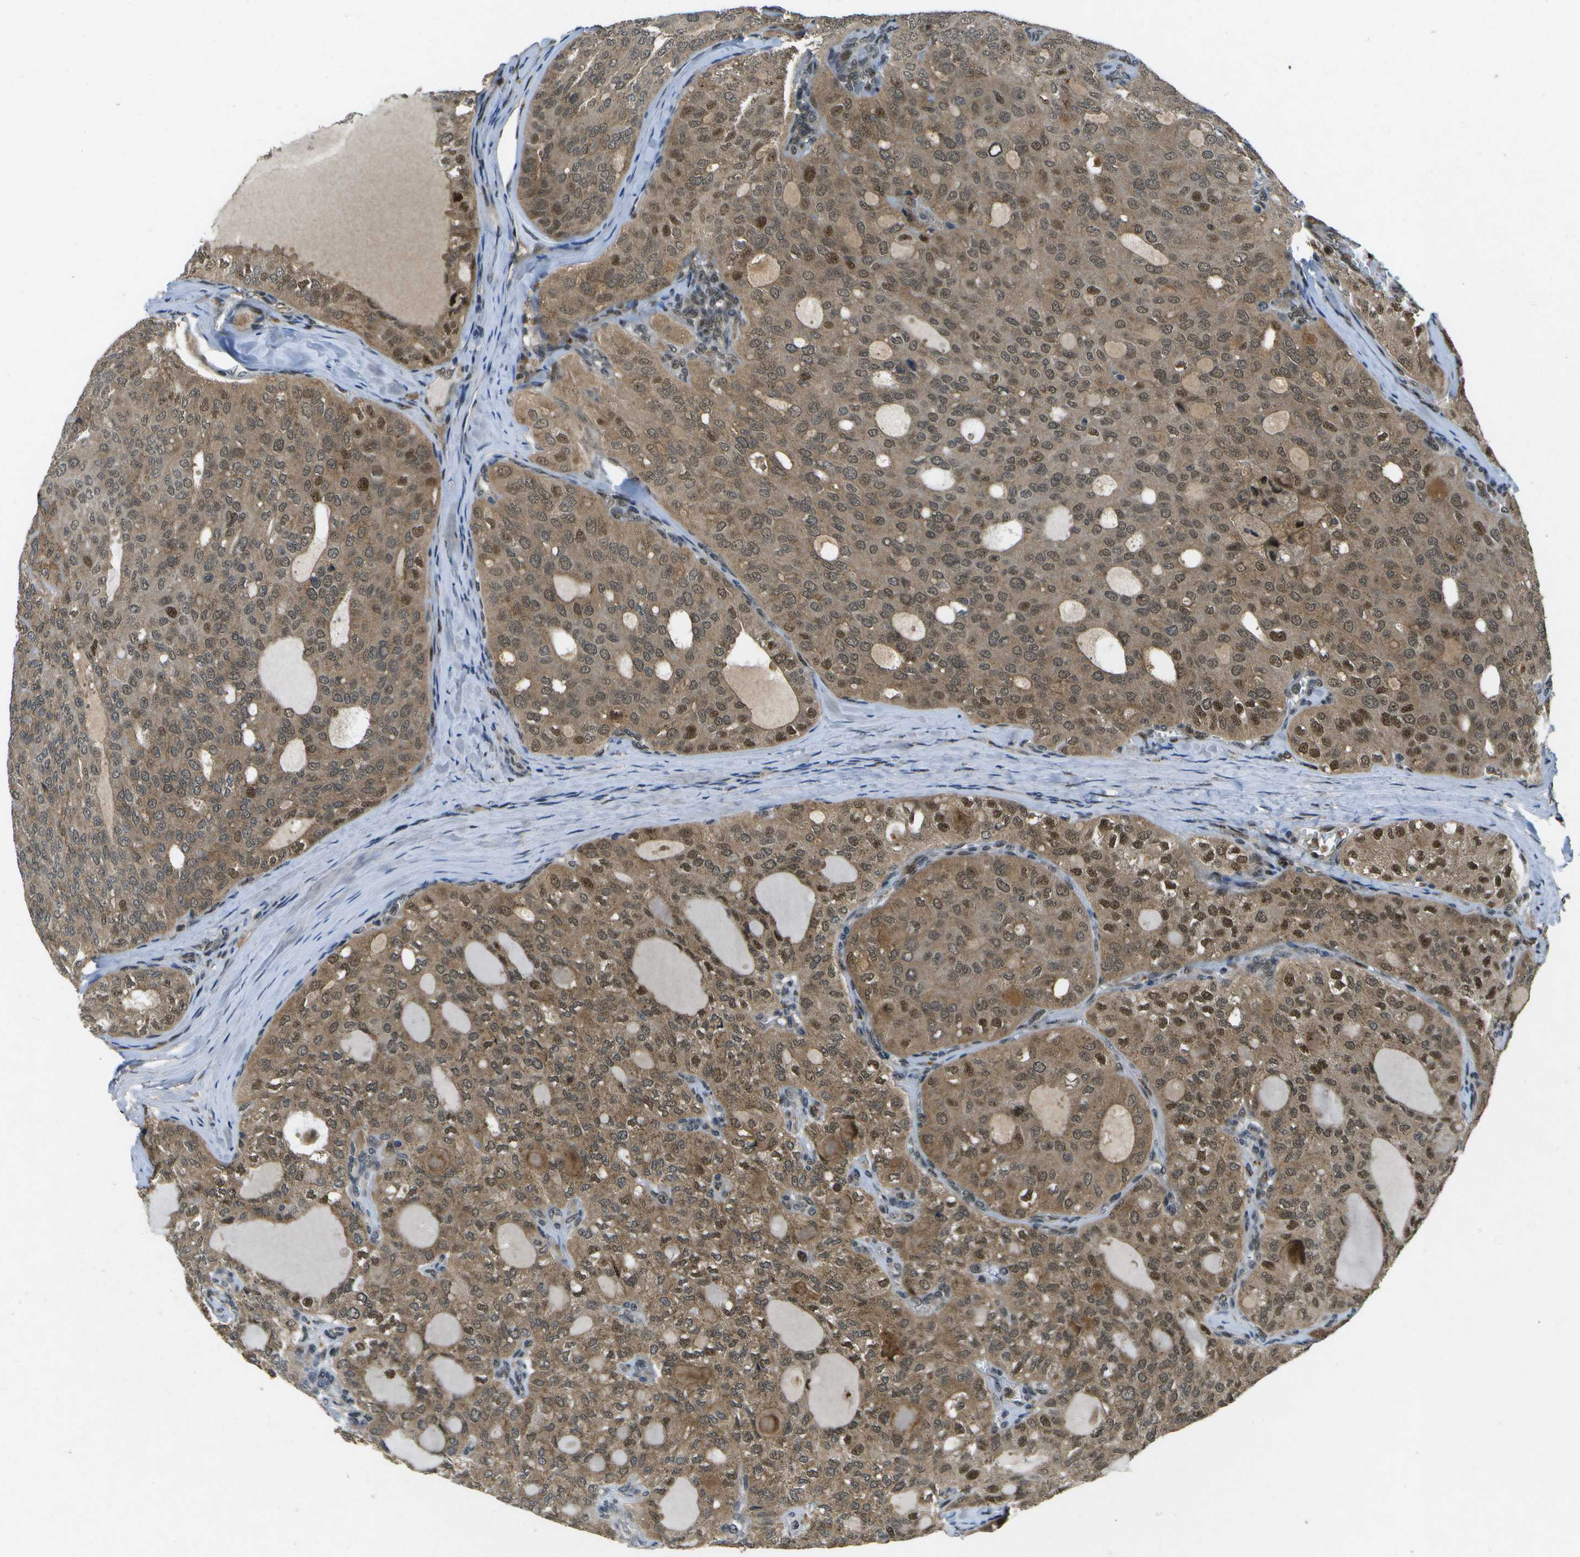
{"staining": {"intensity": "moderate", "quantity": ">75%", "location": "cytoplasmic/membranous,nuclear"}, "tissue": "thyroid cancer", "cell_type": "Tumor cells", "image_type": "cancer", "snomed": [{"axis": "morphology", "description": "Follicular adenoma carcinoma, NOS"}, {"axis": "topography", "description": "Thyroid gland"}], "caption": "This micrograph shows thyroid cancer stained with immunohistochemistry (IHC) to label a protein in brown. The cytoplasmic/membranous and nuclear of tumor cells show moderate positivity for the protein. Nuclei are counter-stained blue.", "gene": "GANC", "patient": {"sex": "male", "age": 75}}